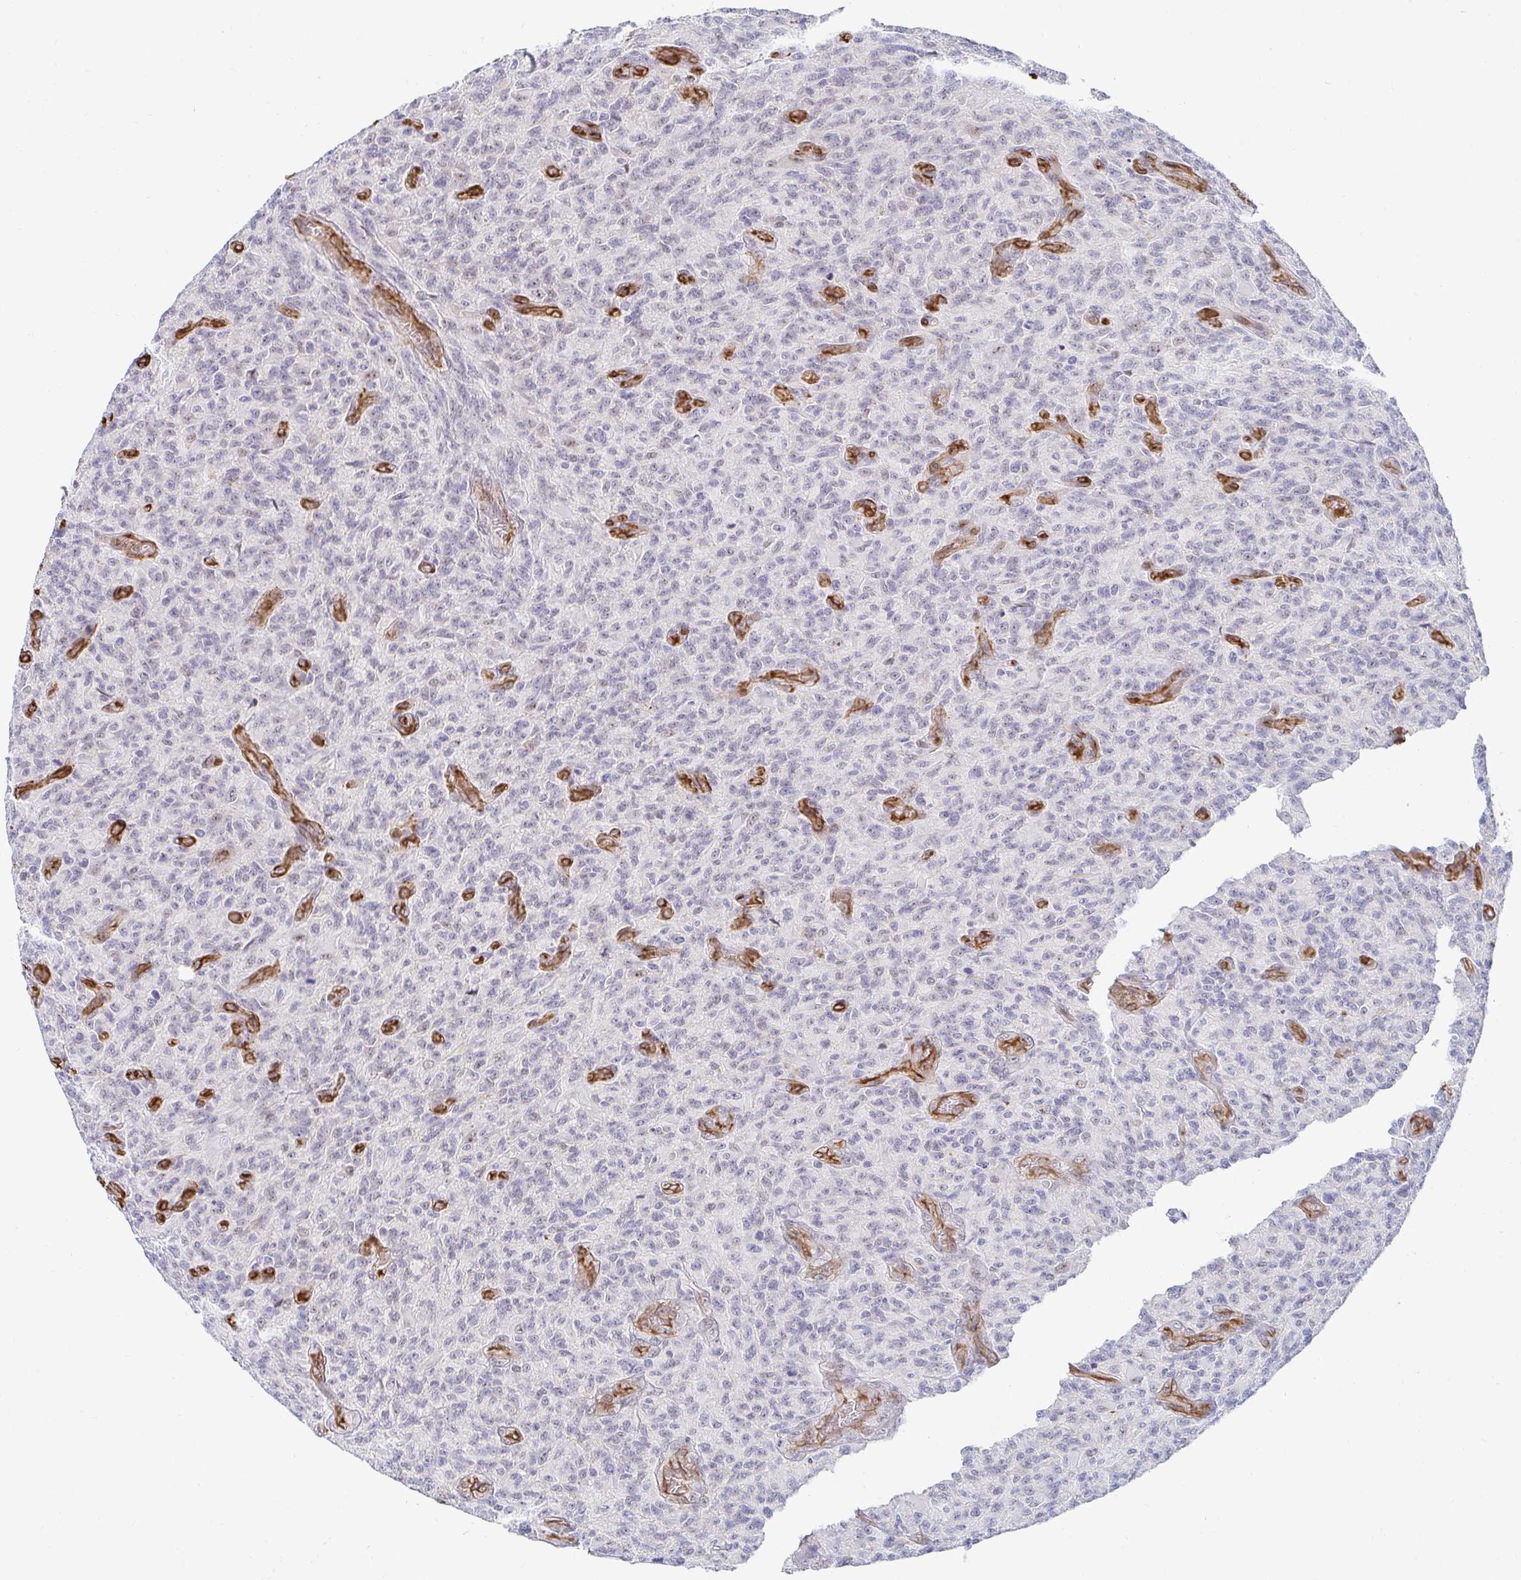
{"staining": {"intensity": "negative", "quantity": "none", "location": "none"}, "tissue": "glioma", "cell_type": "Tumor cells", "image_type": "cancer", "snomed": [{"axis": "morphology", "description": "Glioma, malignant, High grade"}, {"axis": "topography", "description": "Brain"}], "caption": "Immunohistochemical staining of malignant high-grade glioma shows no significant positivity in tumor cells. Nuclei are stained in blue.", "gene": "COL28A1", "patient": {"sex": "male", "age": 61}}